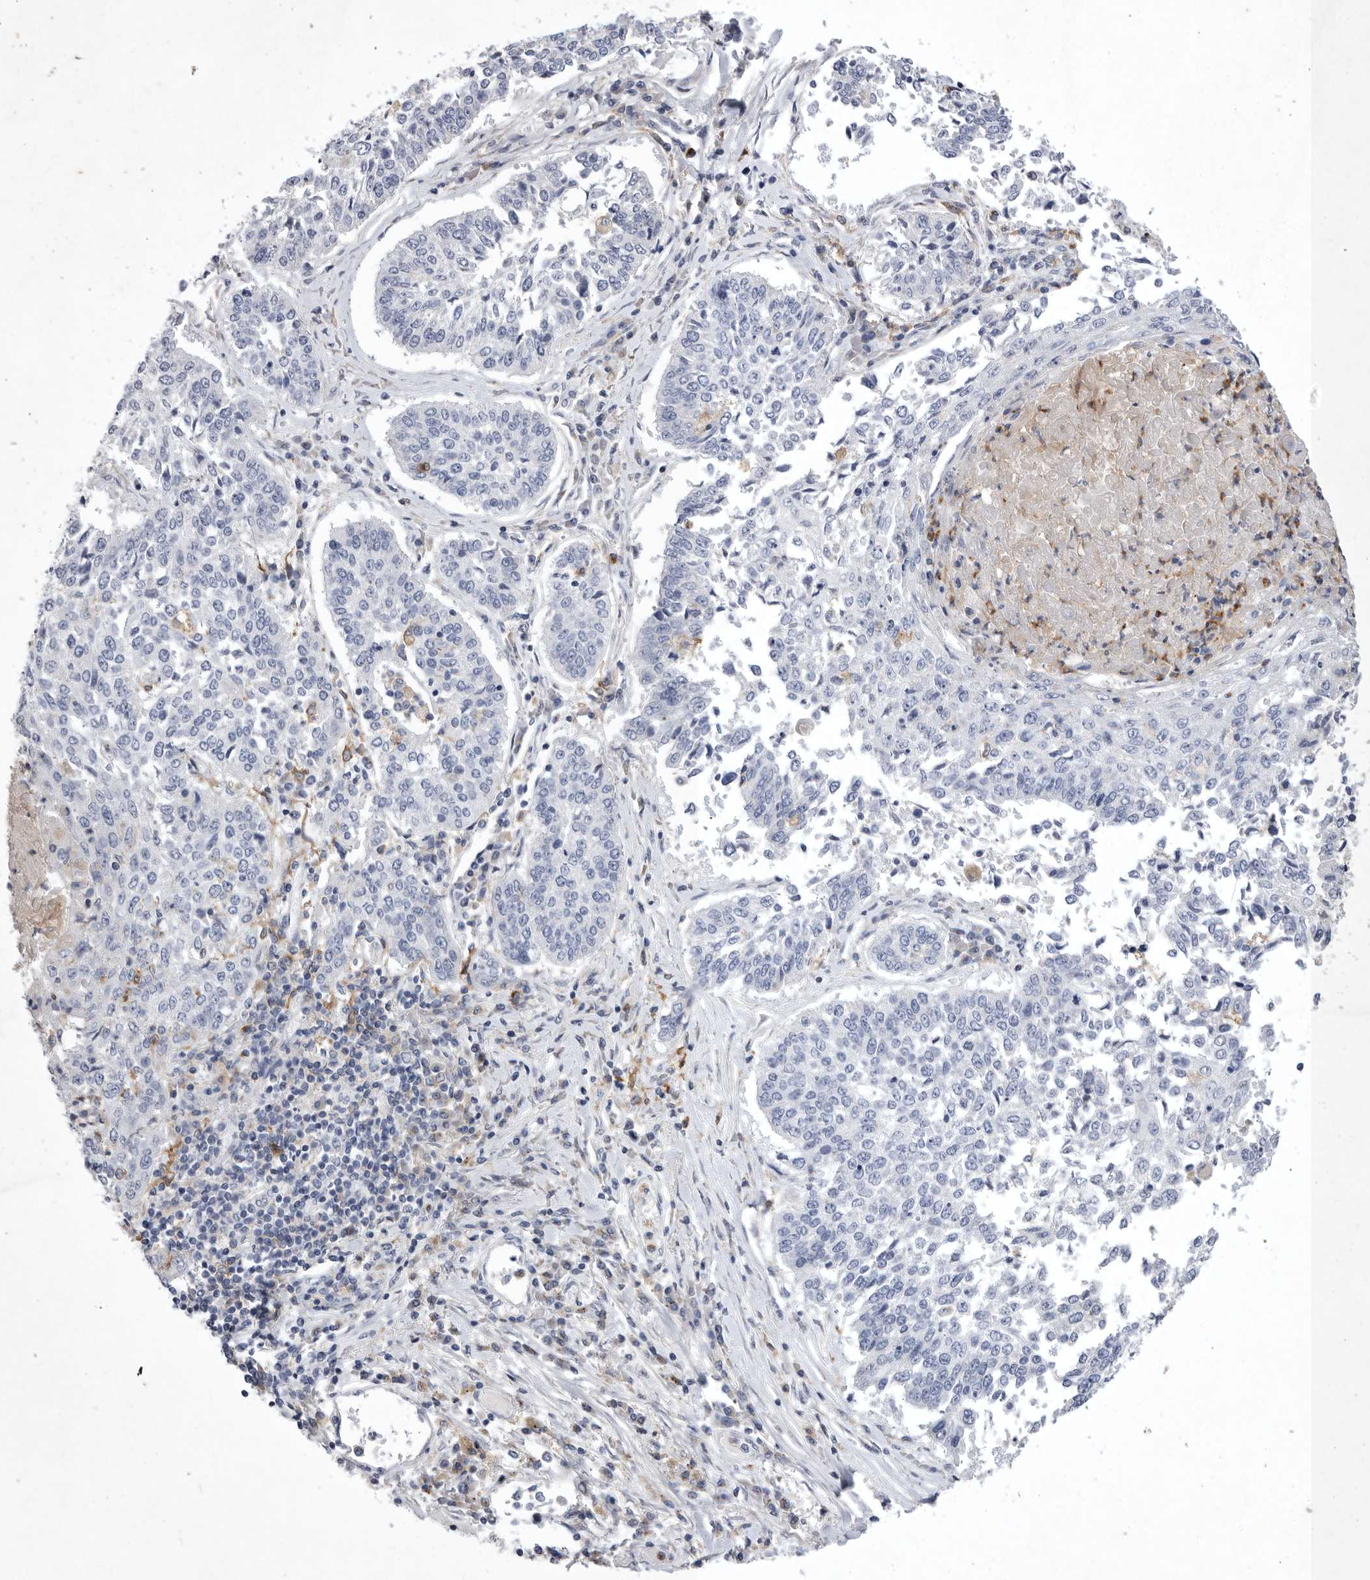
{"staining": {"intensity": "negative", "quantity": "none", "location": "none"}, "tissue": "lung cancer", "cell_type": "Tumor cells", "image_type": "cancer", "snomed": [{"axis": "morphology", "description": "Normal tissue, NOS"}, {"axis": "morphology", "description": "Squamous cell carcinoma, NOS"}, {"axis": "topography", "description": "Cartilage tissue"}, {"axis": "topography", "description": "Lung"}, {"axis": "topography", "description": "Peripheral nerve tissue"}], "caption": "DAB immunohistochemical staining of human lung cancer (squamous cell carcinoma) demonstrates no significant staining in tumor cells.", "gene": "SIGLEC10", "patient": {"sex": "female", "age": 49}}